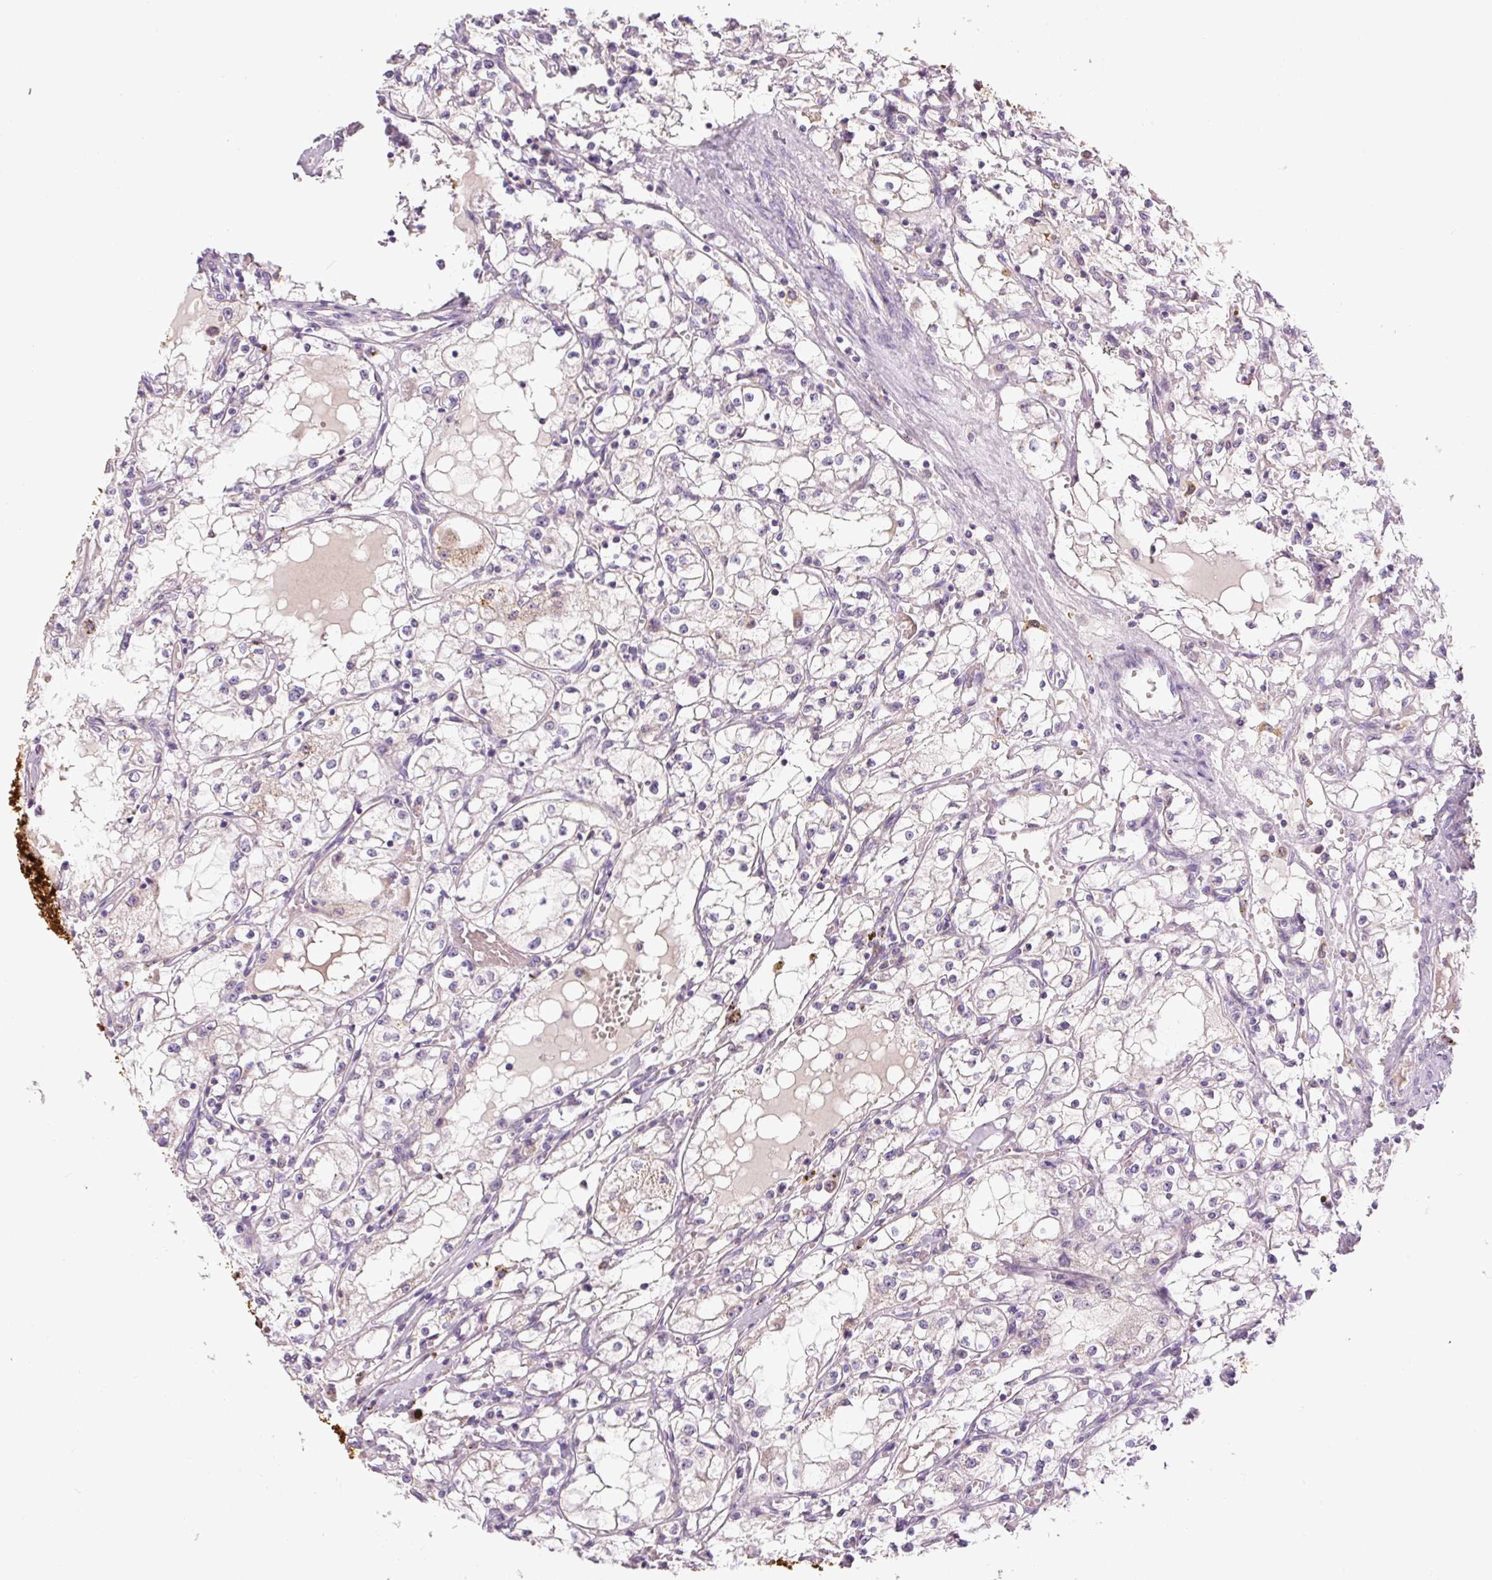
{"staining": {"intensity": "negative", "quantity": "none", "location": "none"}, "tissue": "renal cancer", "cell_type": "Tumor cells", "image_type": "cancer", "snomed": [{"axis": "morphology", "description": "Adenocarcinoma, NOS"}, {"axis": "topography", "description": "Kidney"}], "caption": "The micrograph shows no staining of tumor cells in renal cancer.", "gene": "FABP7", "patient": {"sex": "male", "age": 56}}